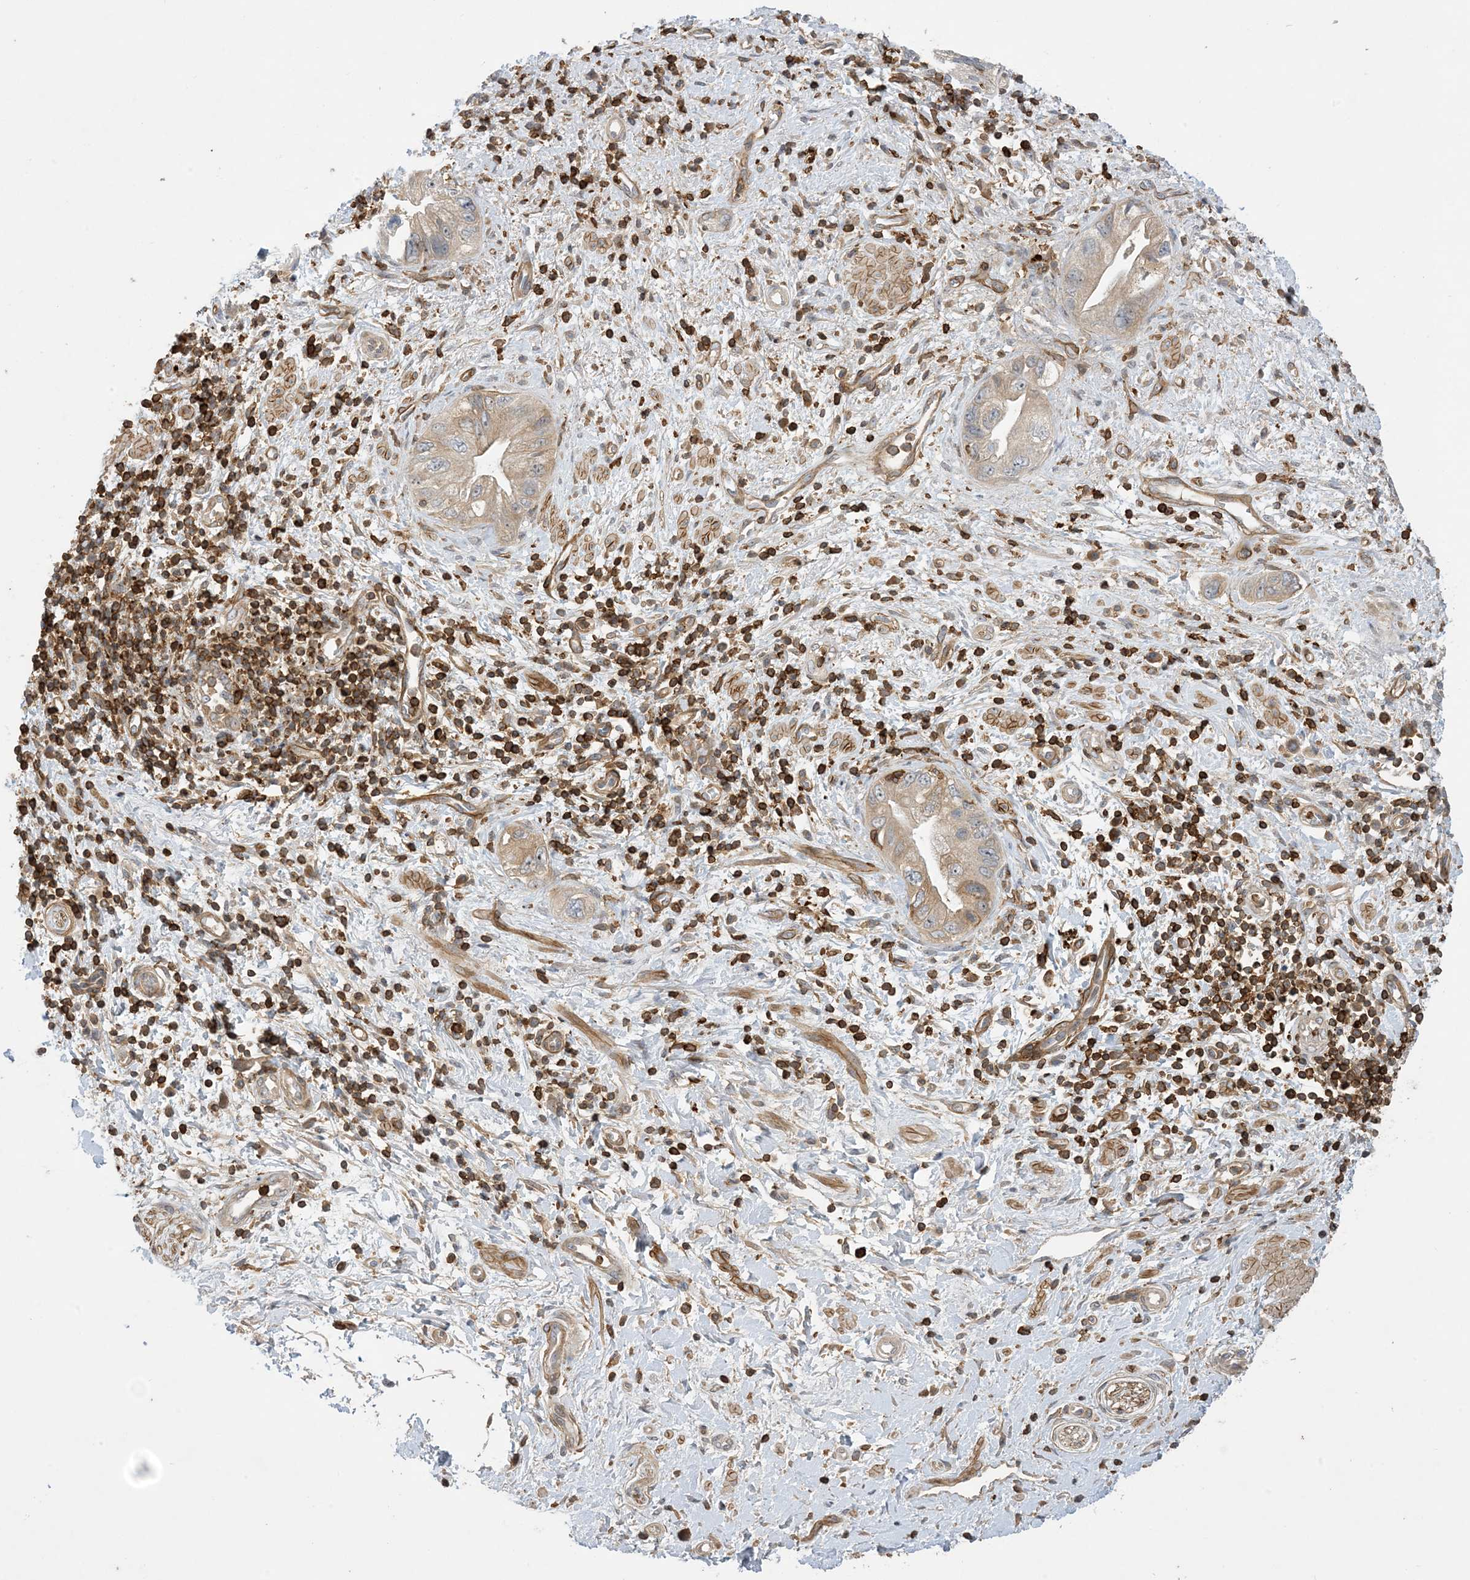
{"staining": {"intensity": "weak", "quantity": "<25%", "location": "cytoplasmic/membranous"}, "tissue": "pancreatic cancer", "cell_type": "Tumor cells", "image_type": "cancer", "snomed": [{"axis": "morphology", "description": "Adenocarcinoma, NOS"}, {"axis": "topography", "description": "Pancreas"}], "caption": "Human pancreatic cancer stained for a protein using IHC displays no staining in tumor cells.", "gene": "AK9", "patient": {"sex": "female", "age": 73}}